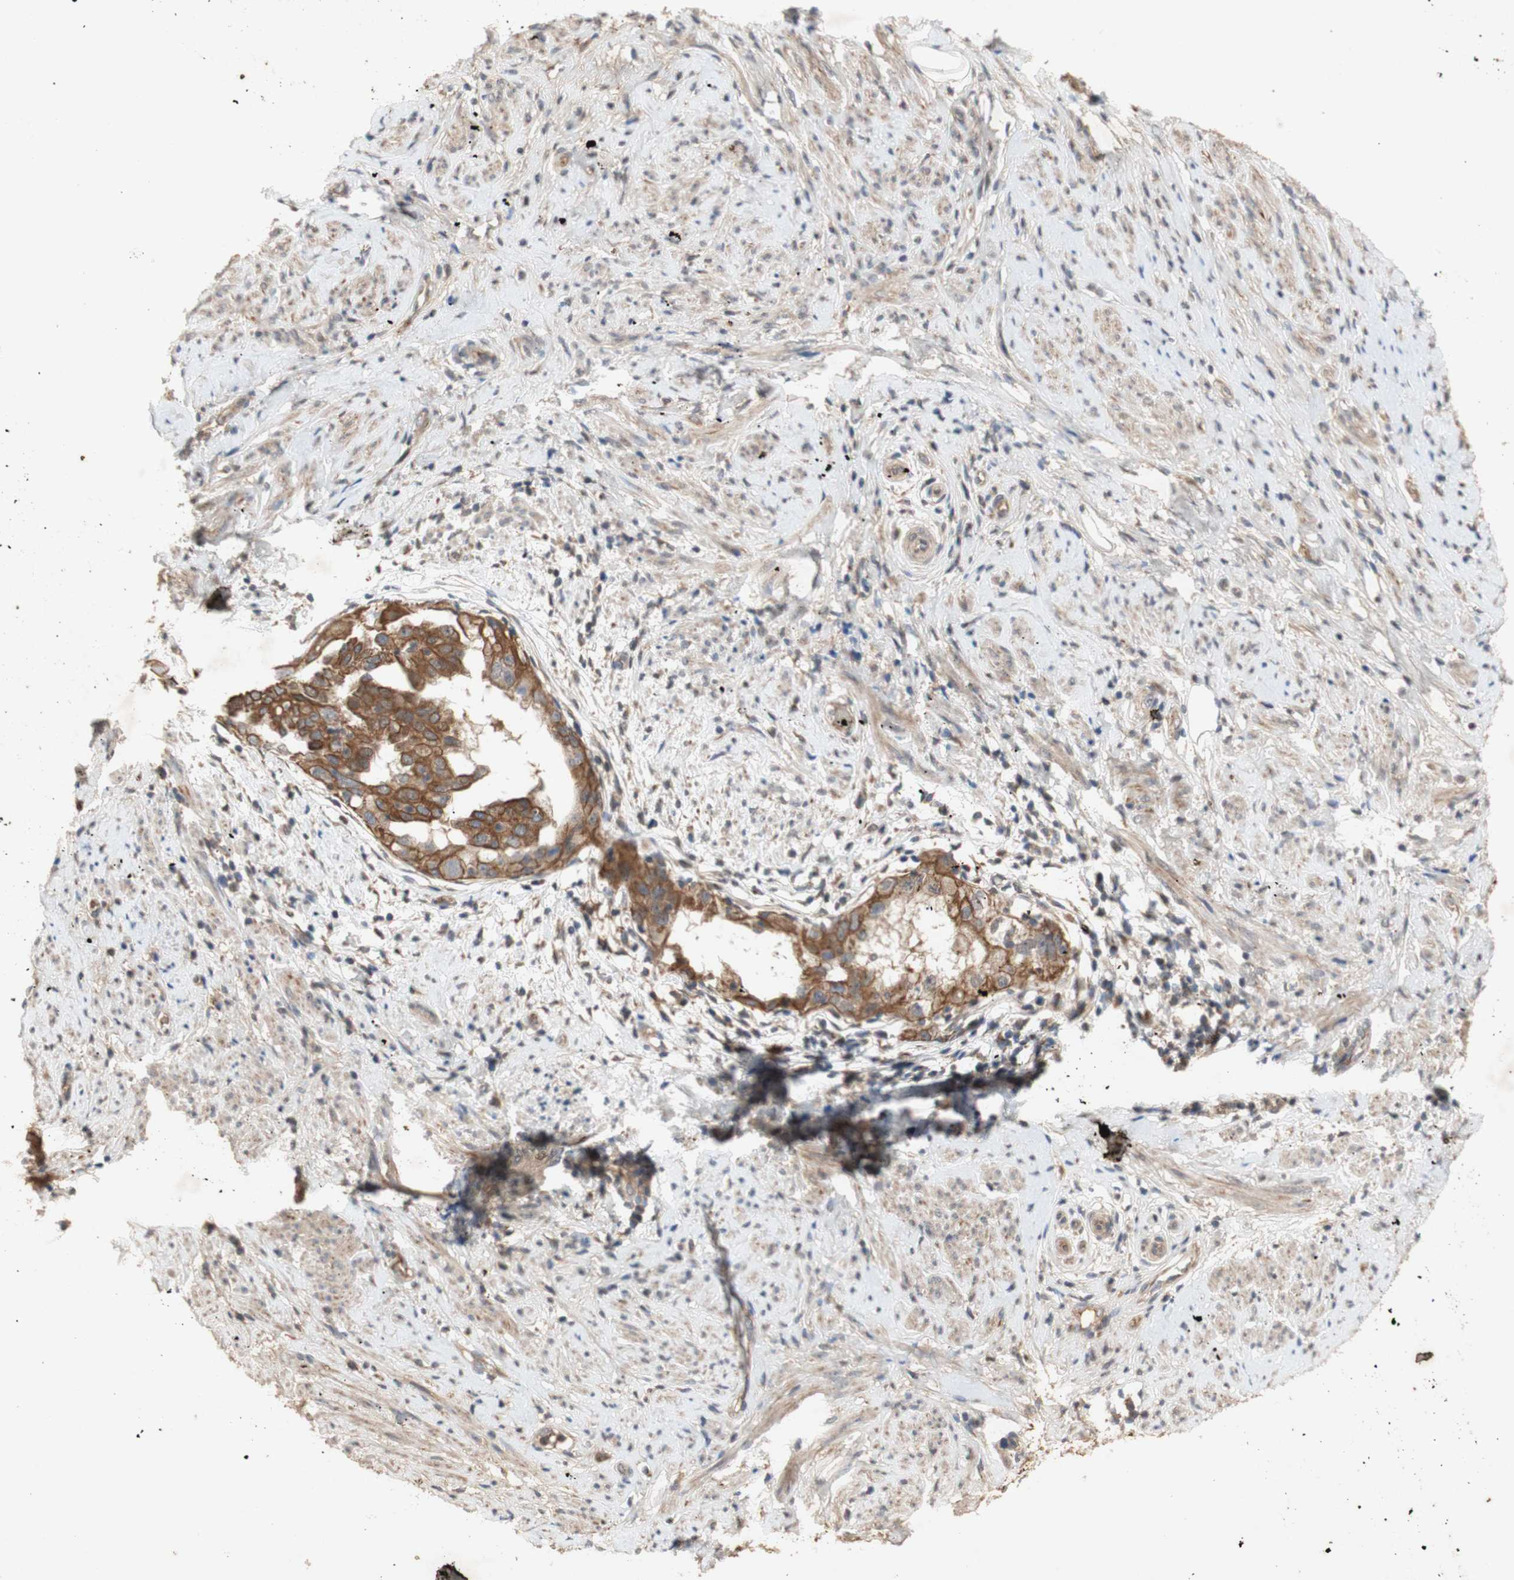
{"staining": {"intensity": "moderate", "quantity": ">75%", "location": "cytoplasmic/membranous"}, "tissue": "endometrial cancer", "cell_type": "Tumor cells", "image_type": "cancer", "snomed": [{"axis": "morphology", "description": "Adenocarcinoma, NOS"}, {"axis": "topography", "description": "Endometrium"}], "caption": "Immunohistochemistry (IHC) (DAB) staining of human endometrial cancer (adenocarcinoma) shows moderate cytoplasmic/membranous protein staining in about >75% of tumor cells.", "gene": "PKN1", "patient": {"sex": "female", "age": 85}}